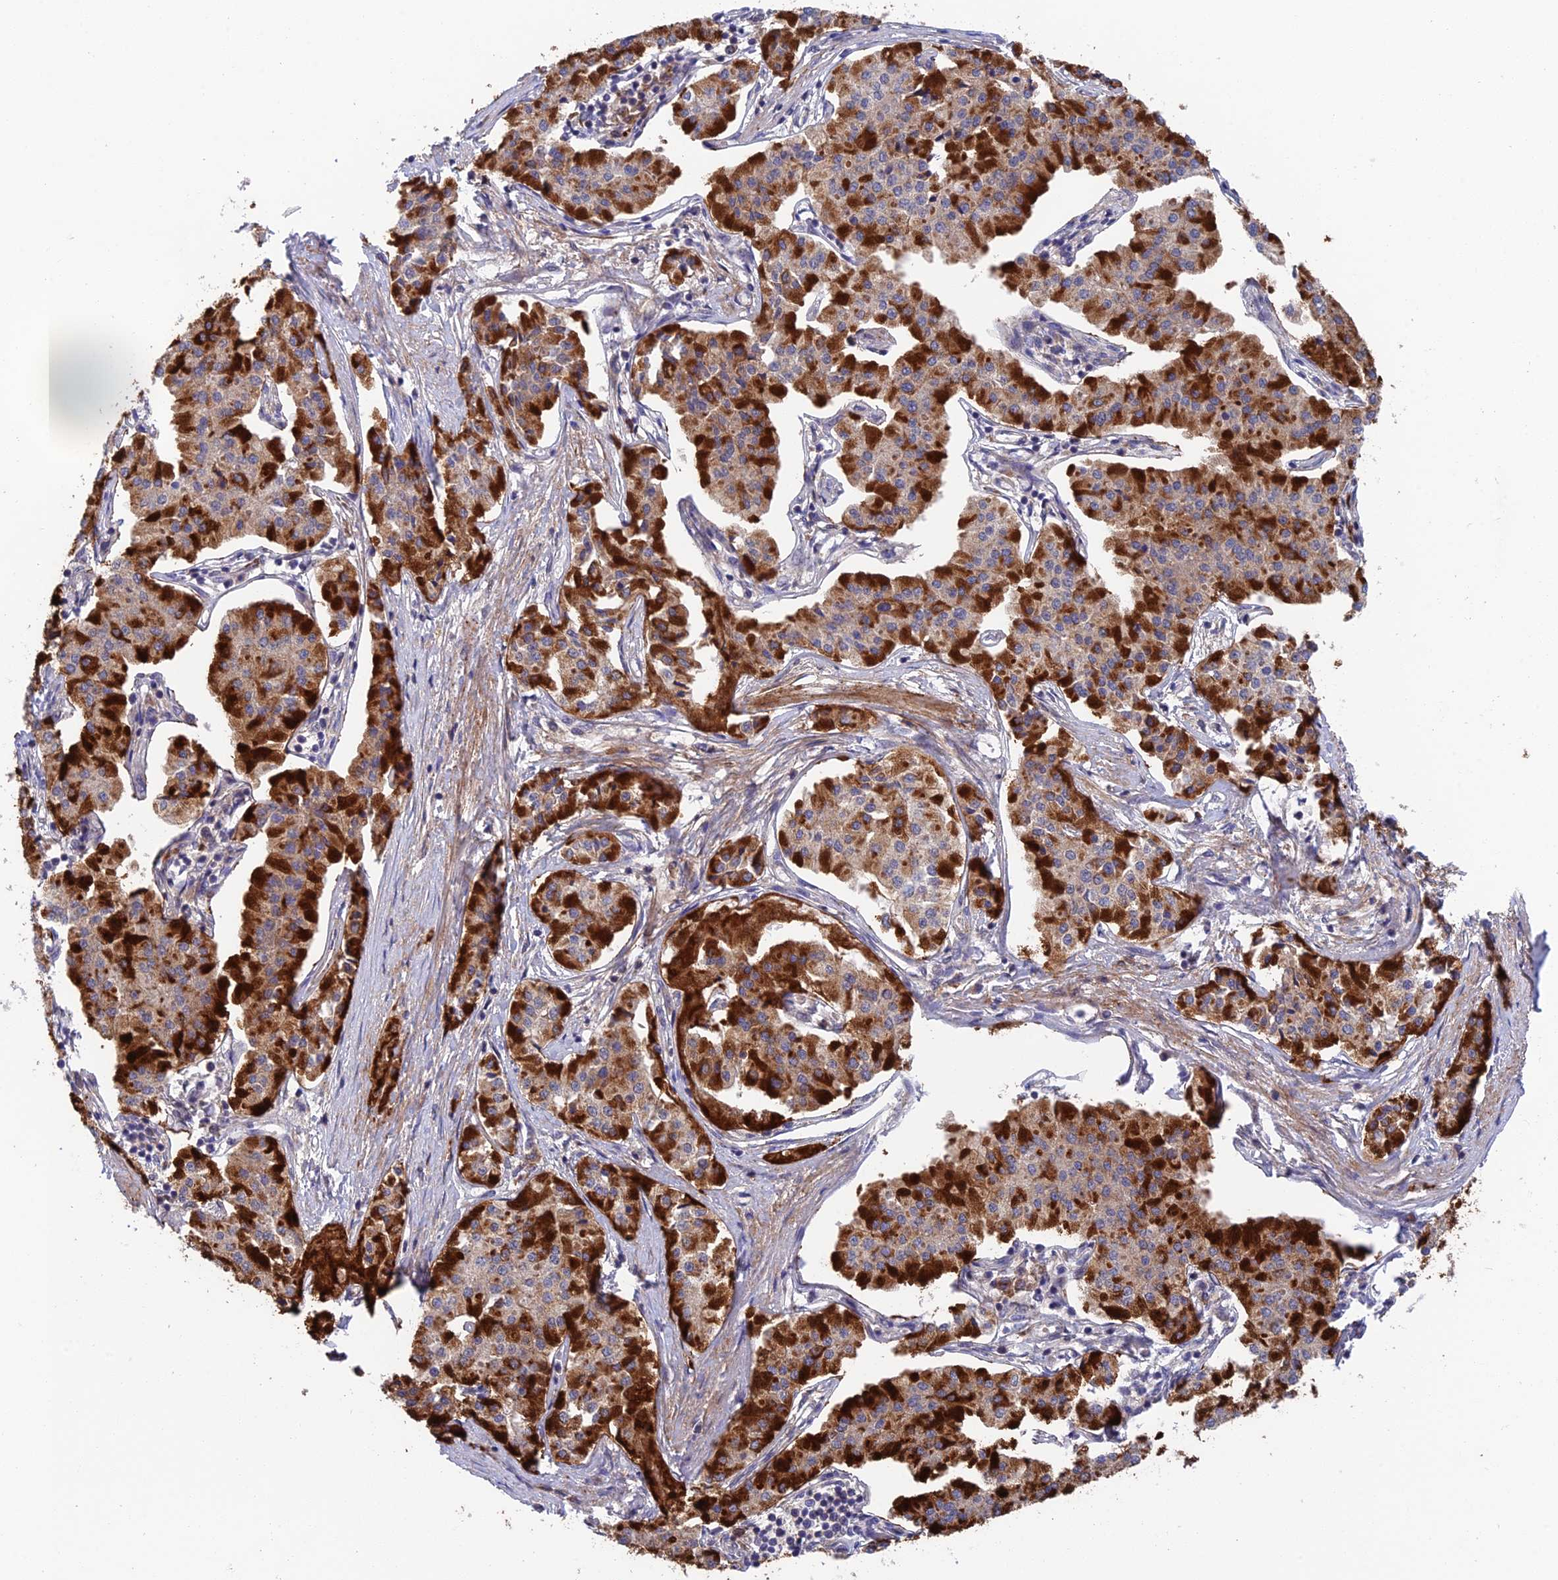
{"staining": {"intensity": "strong", "quantity": ">75%", "location": "cytoplasmic/membranous"}, "tissue": "pancreatic cancer", "cell_type": "Tumor cells", "image_type": "cancer", "snomed": [{"axis": "morphology", "description": "Adenocarcinoma, NOS"}, {"axis": "topography", "description": "Pancreas"}], "caption": "Immunohistochemistry (IHC) (DAB (3,3'-diaminobenzidine)) staining of human pancreatic adenocarcinoma demonstrates strong cytoplasmic/membranous protein staining in approximately >75% of tumor cells.", "gene": "UROS", "patient": {"sex": "female", "age": 50}}